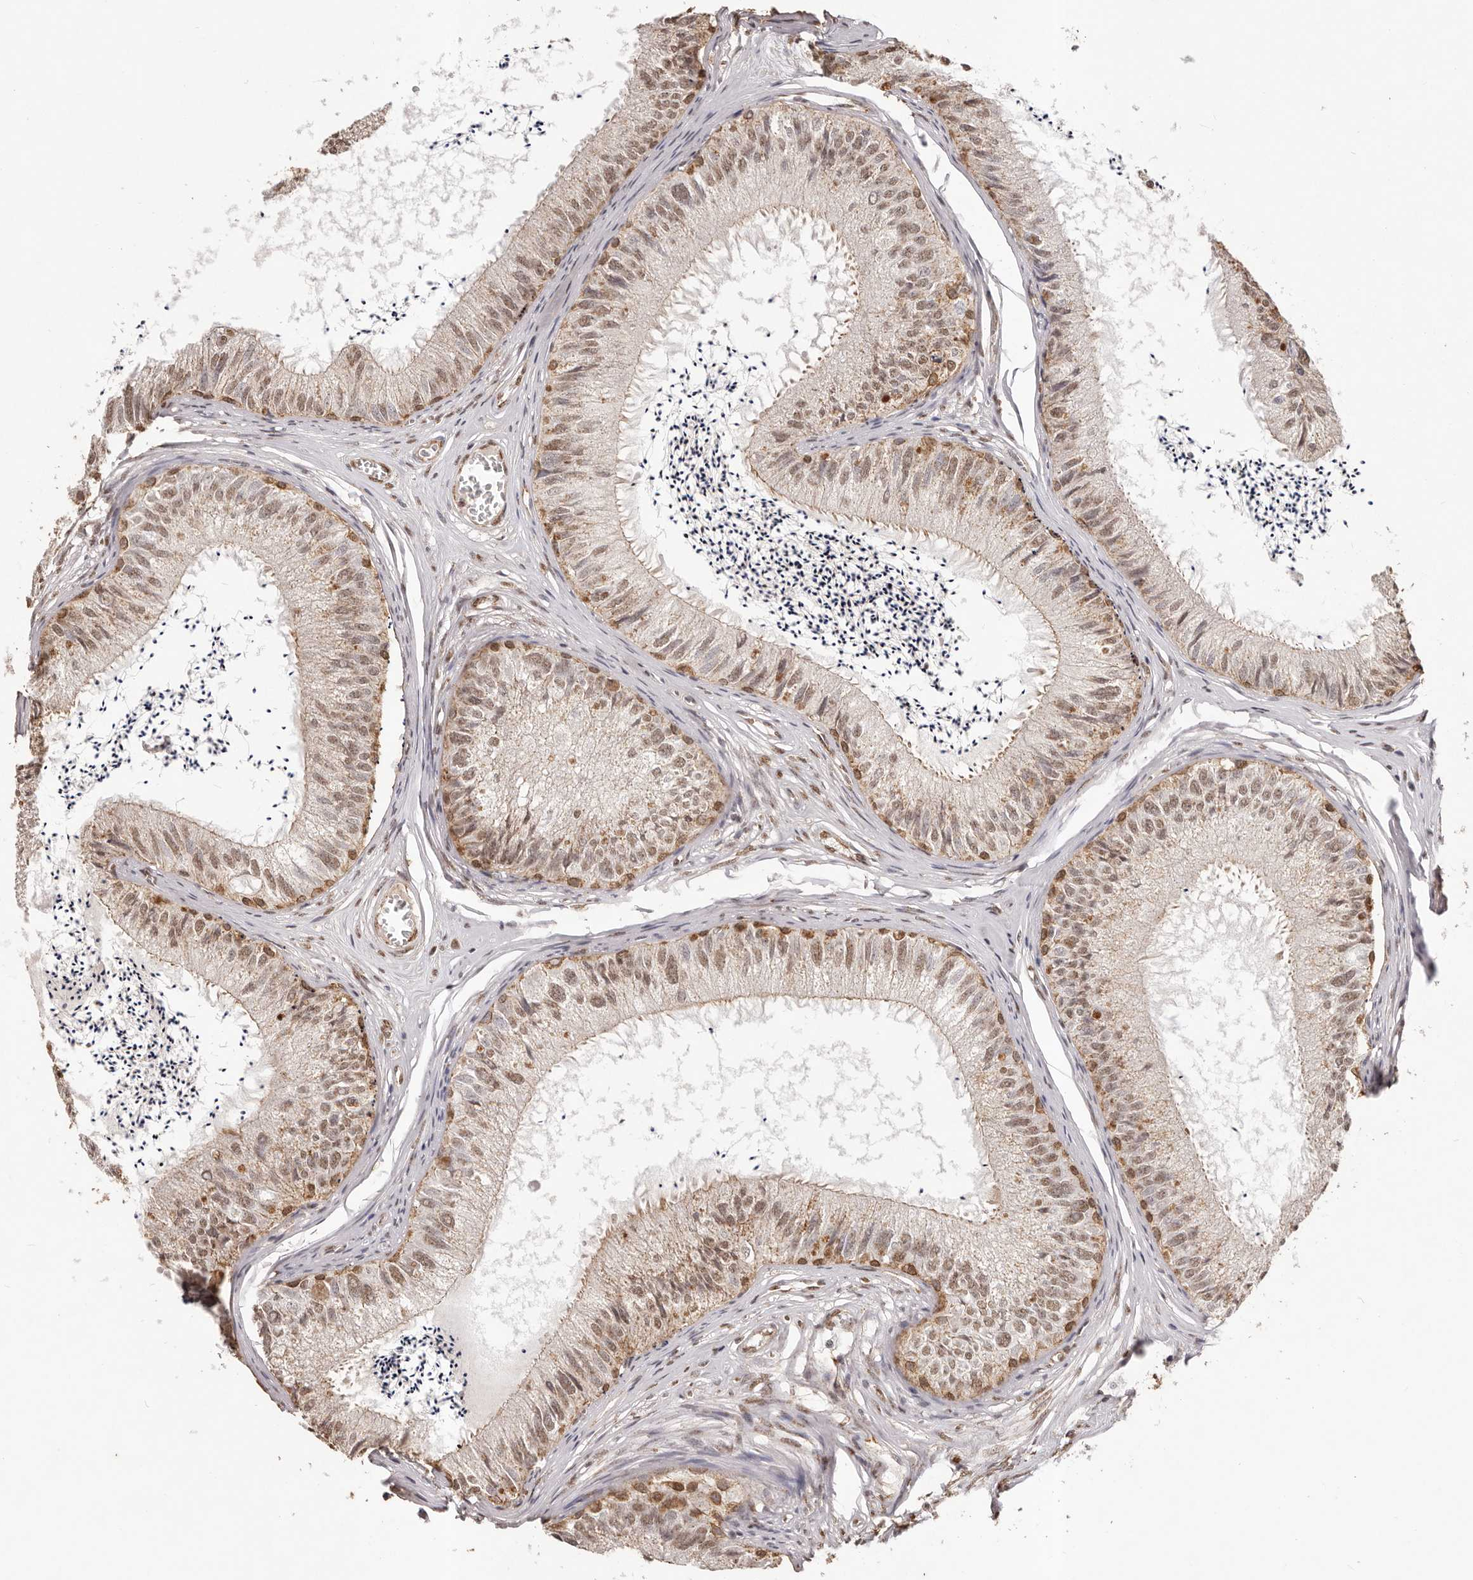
{"staining": {"intensity": "moderate", "quantity": ">75%", "location": "cytoplasmic/membranous,nuclear"}, "tissue": "epididymis", "cell_type": "Glandular cells", "image_type": "normal", "snomed": [{"axis": "morphology", "description": "Normal tissue, NOS"}, {"axis": "topography", "description": "Epididymis"}], "caption": "Epididymis stained with a brown dye demonstrates moderate cytoplasmic/membranous,nuclear positive staining in approximately >75% of glandular cells.", "gene": "RPS6KA5", "patient": {"sex": "male", "age": 79}}